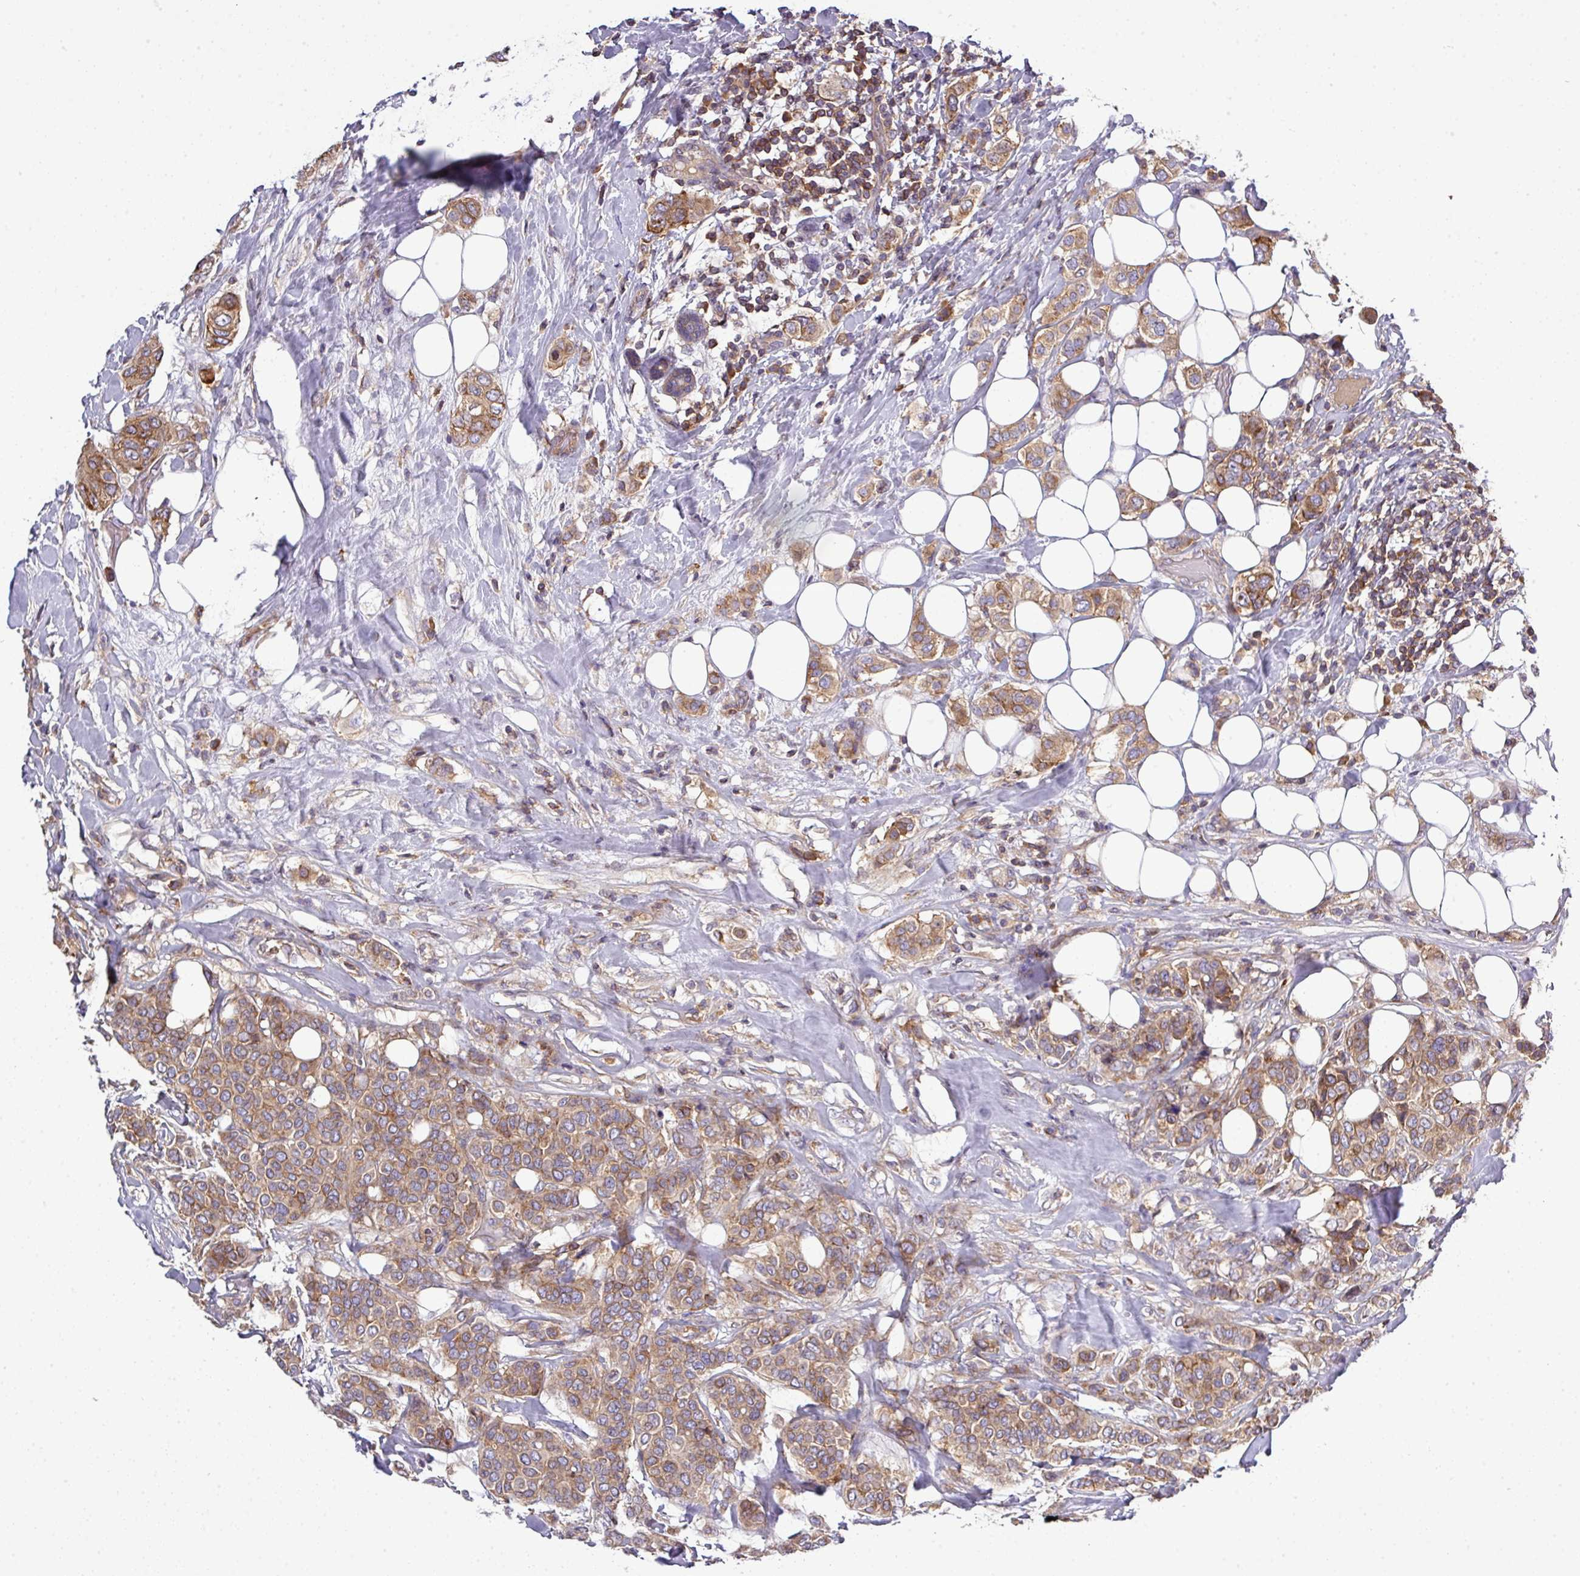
{"staining": {"intensity": "moderate", "quantity": ">75%", "location": "cytoplasmic/membranous"}, "tissue": "breast cancer", "cell_type": "Tumor cells", "image_type": "cancer", "snomed": [{"axis": "morphology", "description": "Lobular carcinoma"}, {"axis": "topography", "description": "Breast"}], "caption": "Immunohistochemical staining of human breast cancer (lobular carcinoma) reveals medium levels of moderate cytoplasmic/membranous protein staining in approximately >75% of tumor cells. (Brightfield microscopy of DAB IHC at high magnification).", "gene": "LRRC74B", "patient": {"sex": "female", "age": 51}}